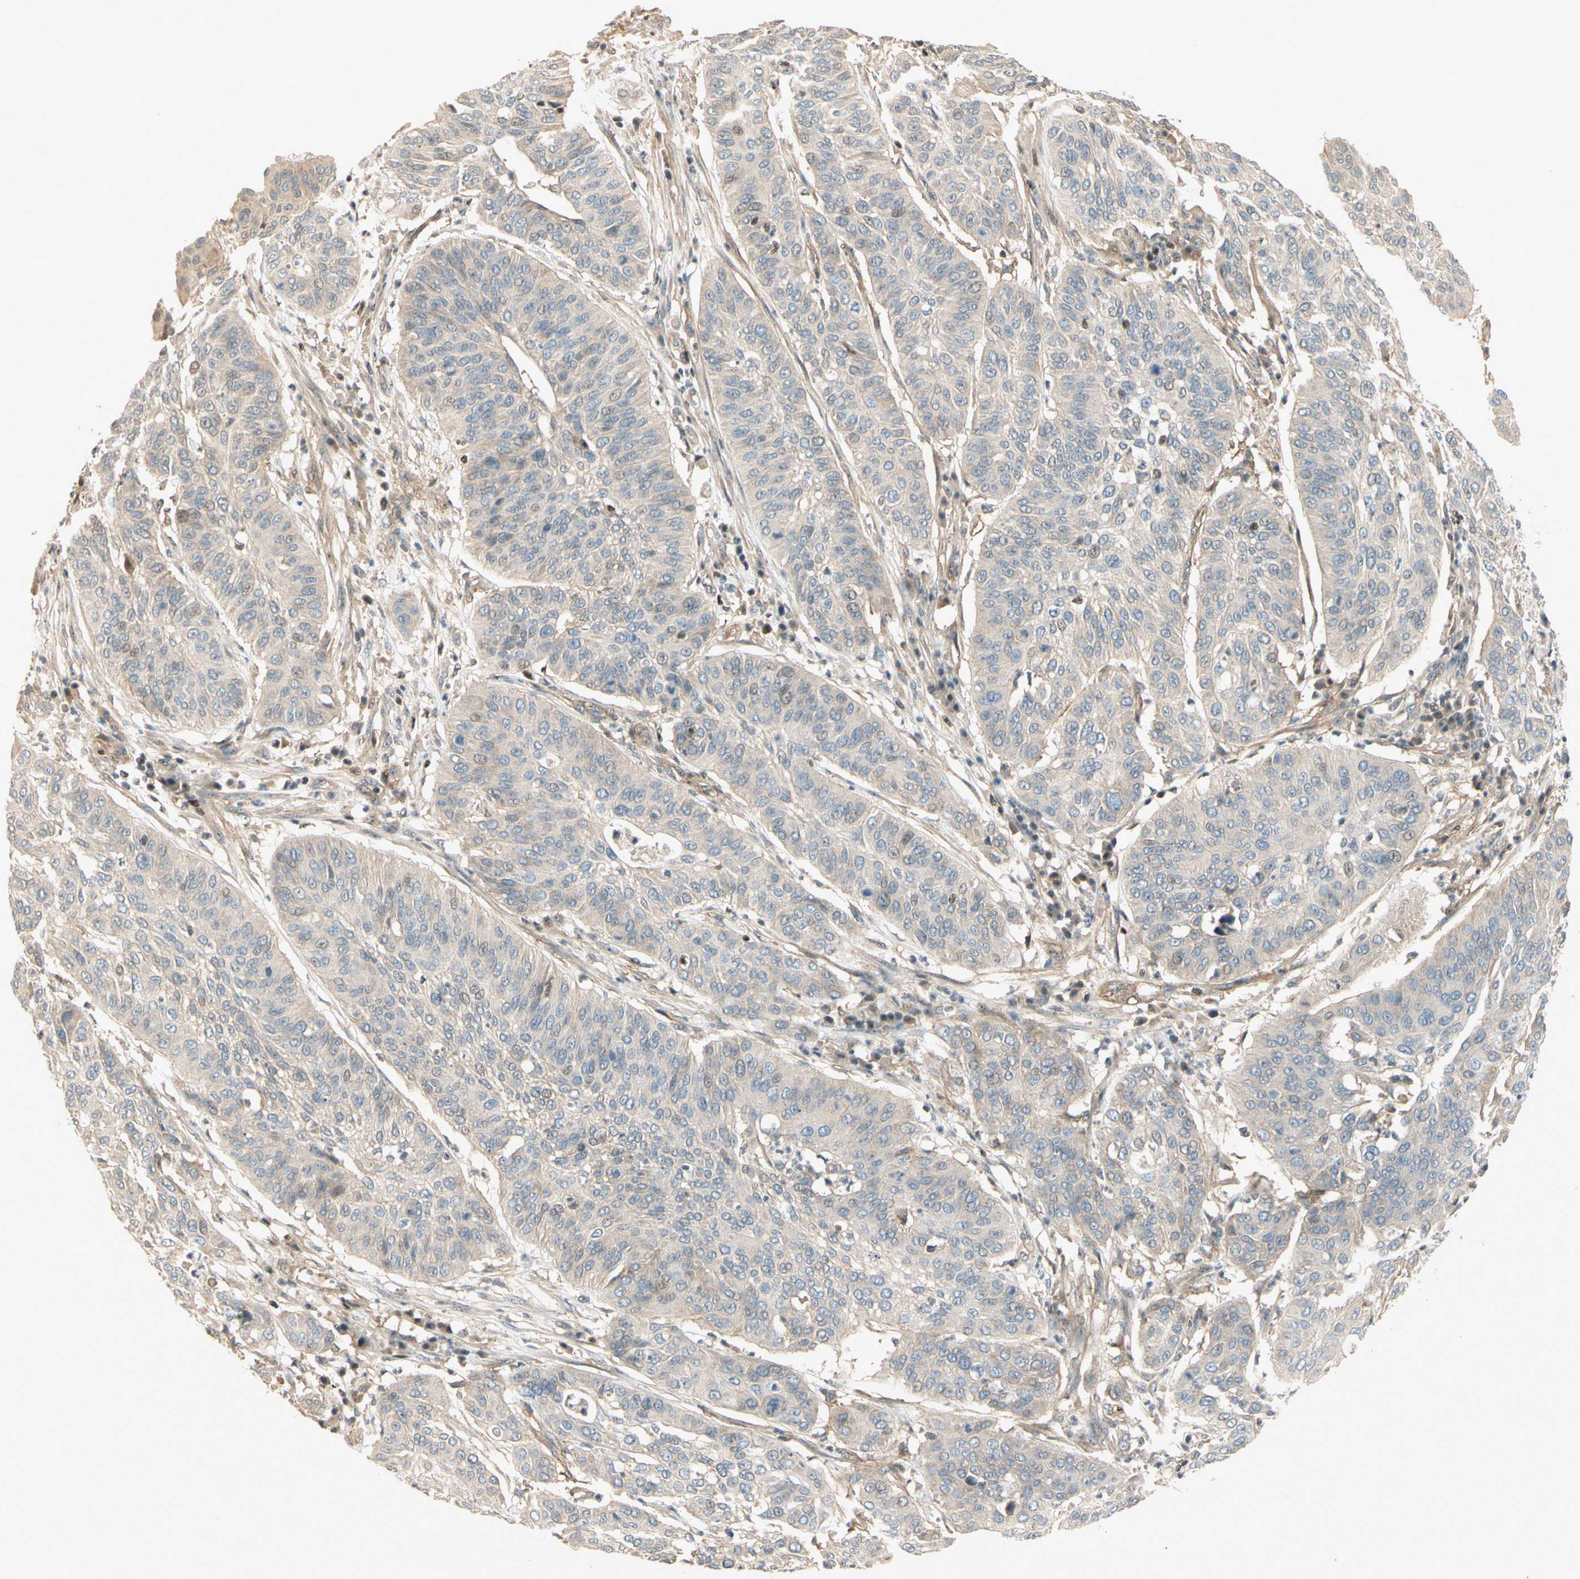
{"staining": {"intensity": "weak", "quantity": ">75%", "location": "cytoplasmic/membranous"}, "tissue": "cervical cancer", "cell_type": "Tumor cells", "image_type": "cancer", "snomed": [{"axis": "morphology", "description": "Squamous cell carcinoma, NOS"}, {"axis": "topography", "description": "Cervix"}], "caption": "Protein expression analysis of cervical cancer reveals weak cytoplasmic/membranous expression in approximately >75% of tumor cells. The protein is stained brown, and the nuclei are stained in blue (DAB IHC with brightfield microscopy, high magnification).", "gene": "NFYA", "patient": {"sex": "female", "age": 39}}